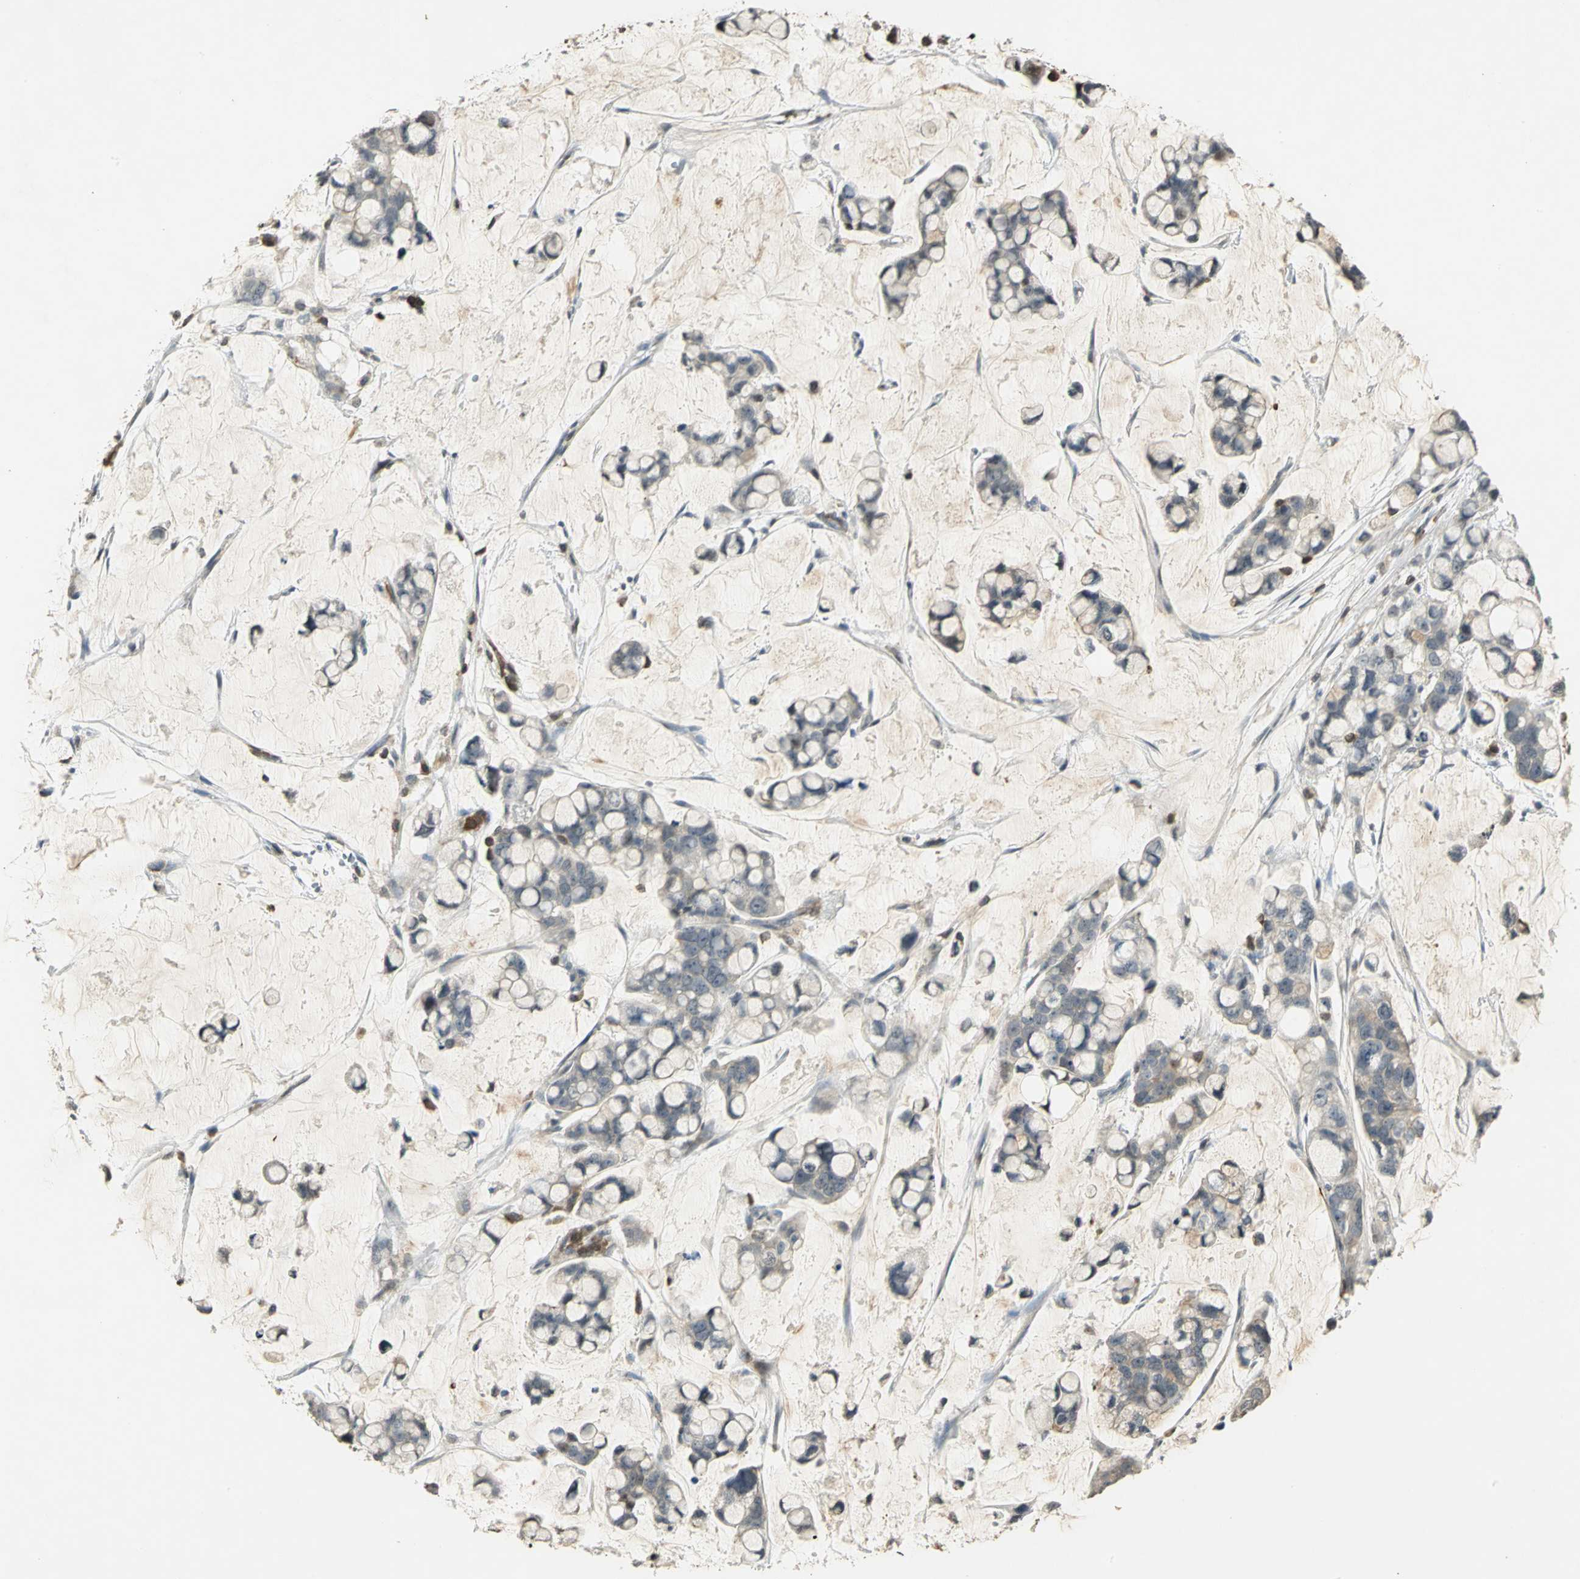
{"staining": {"intensity": "negative", "quantity": "none", "location": "none"}, "tissue": "stomach cancer", "cell_type": "Tumor cells", "image_type": "cancer", "snomed": [{"axis": "morphology", "description": "Adenocarcinoma, NOS"}, {"axis": "topography", "description": "Stomach, lower"}], "caption": "Immunohistochemistry (IHC) histopathology image of stomach cancer (adenocarcinoma) stained for a protein (brown), which shows no expression in tumor cells.", "gene": "IL16", "patient": {"sex": "male", "age": 84}}